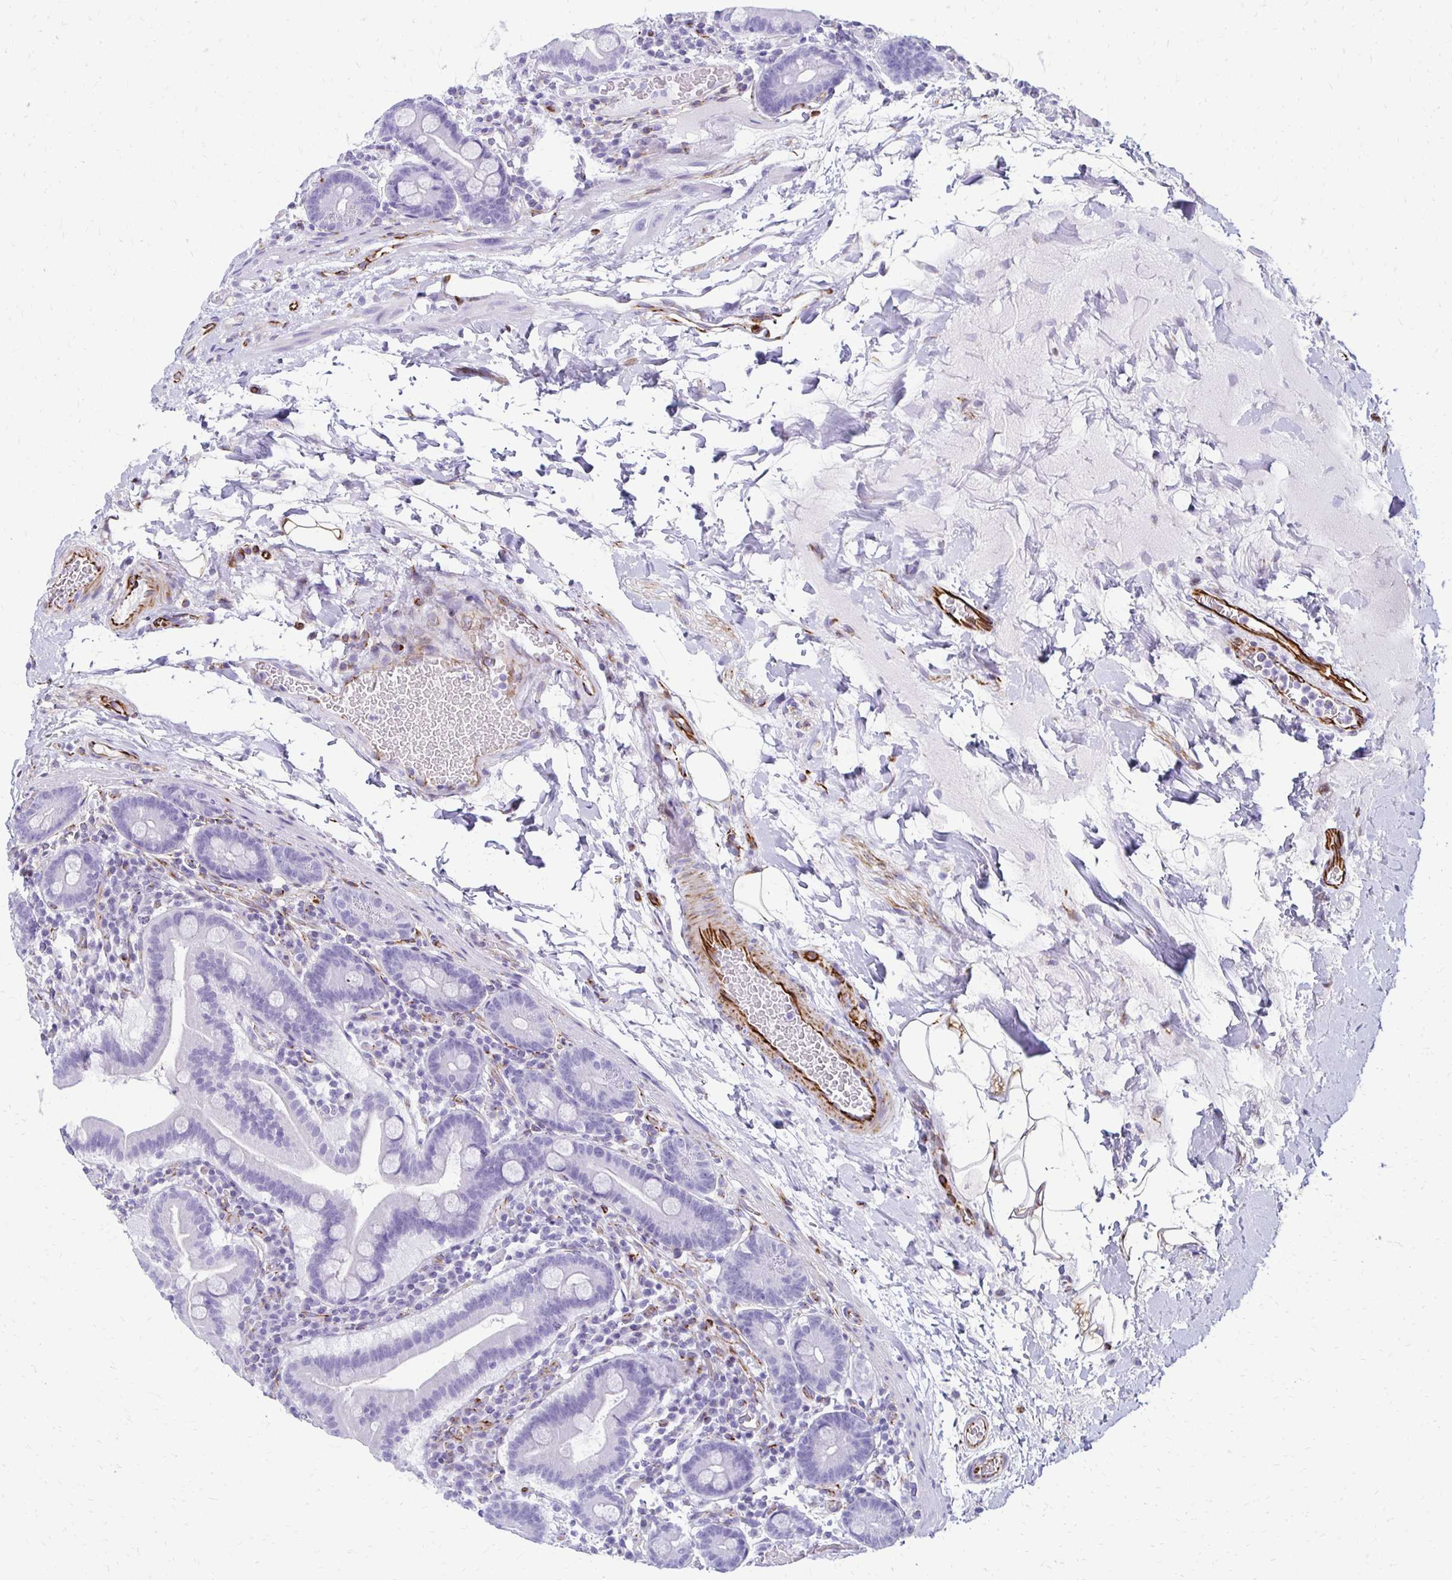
{"staining": {"intensity": "negative", "quantity": "none", "location": "none"}, "tissue": "small intestine", "cell_type": "Glandular cells", "image_type": "normal", "snomed": [{"axis": "morphology", "description": "Normal tissue, NOS"}, {"axis": "topography", "description": "Small intestine"}], "caption": "Immunohistochemistry (IHC) of normal human small intestine demonstrates no staining in glandular cells. (Immunohistochemistry, brightfield microscopy, high magnification).", "gene": "TMEM54", "patient": {"sex": "male", "age": 26}}